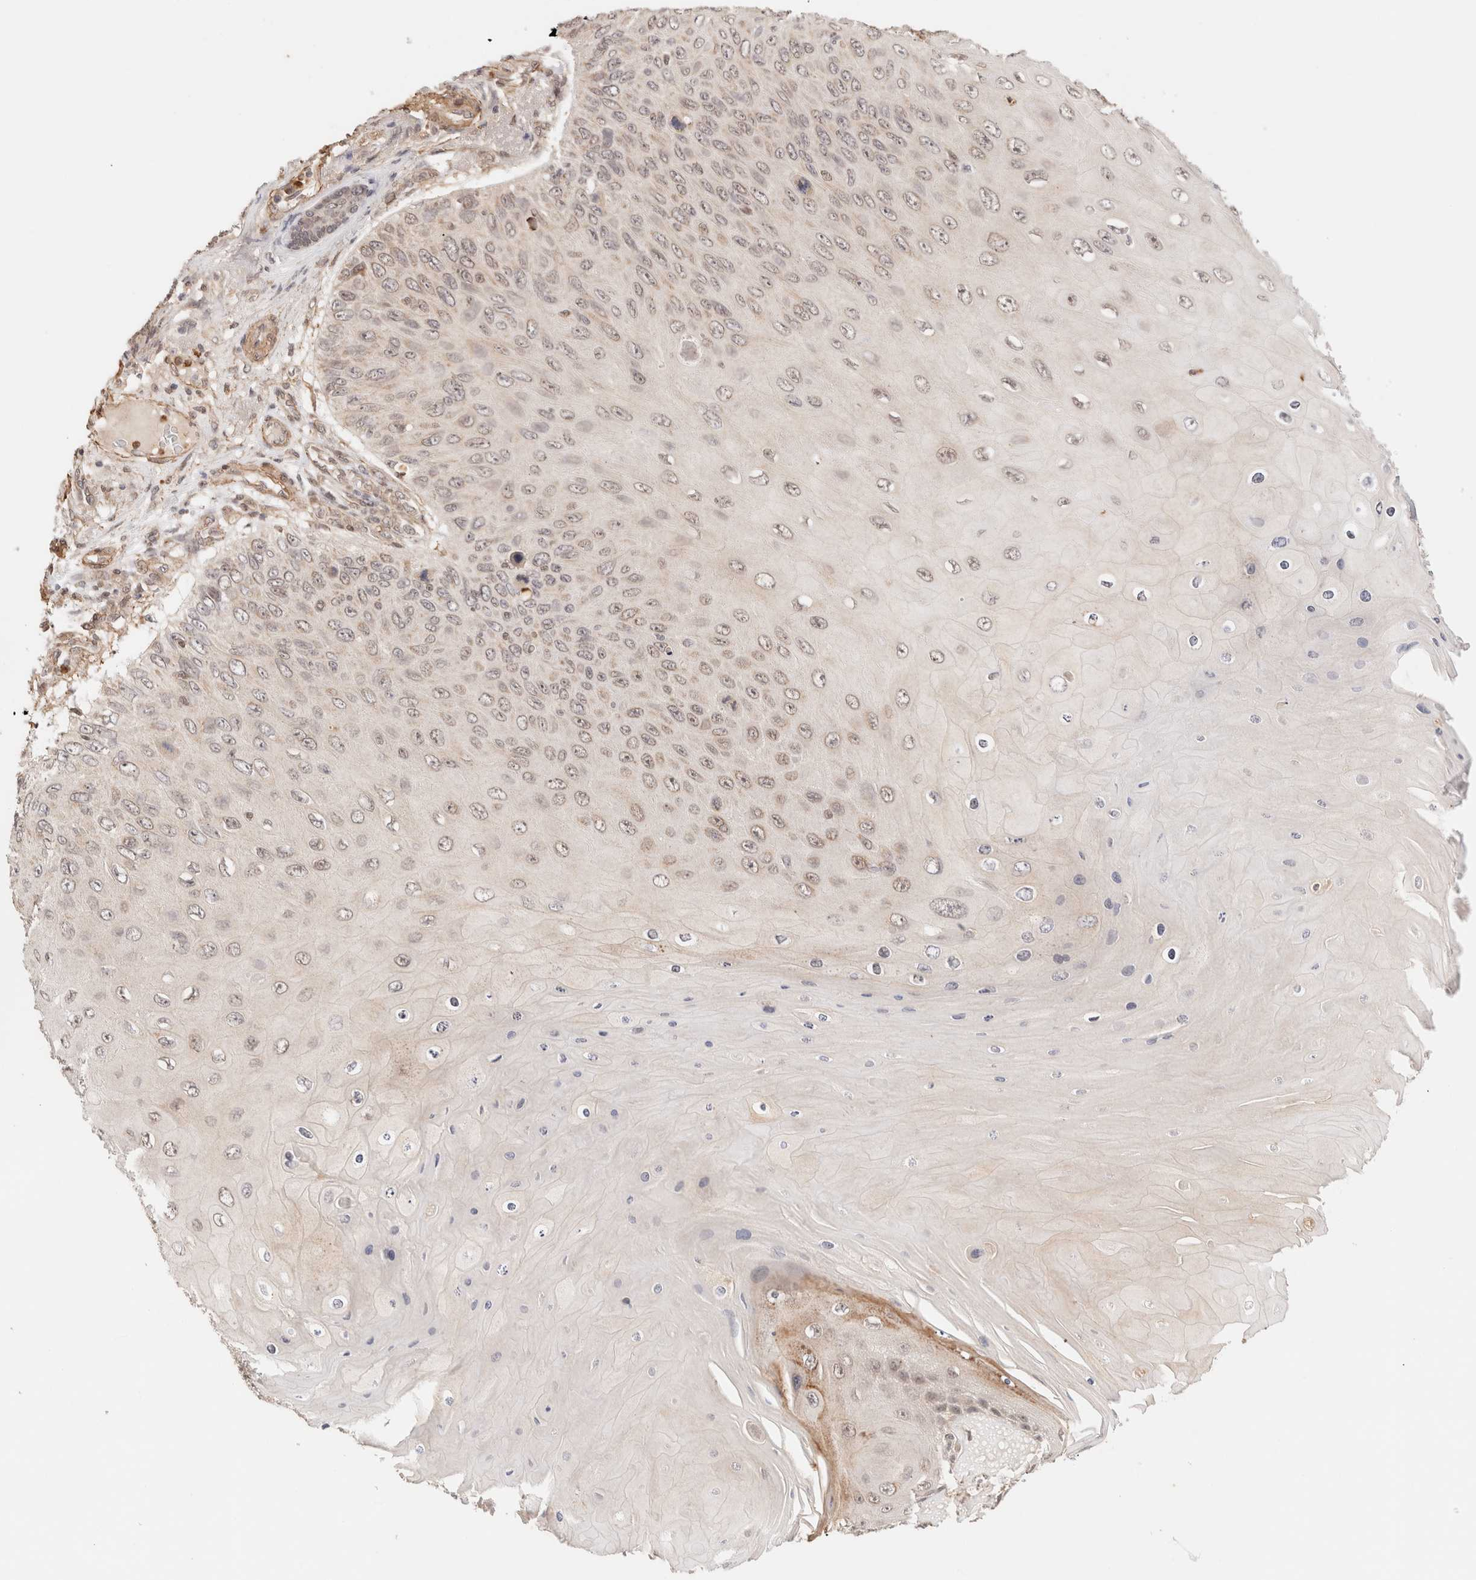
{"staining": {"intensity": "weak", "quantity": "25%-75%", "location": "nuclear"}, "tissue": "skin cancer", "cell_type": "Tumor cells", "image_type": "cancer", "snomed": [{"axis": "morphology", "description": "Squamous cell carcinoma, NOS"}, {"axis": "topography", "description": "Skin"}], "caption": "Human skin squamous cell carcinoma stained for a protein (brown) reveals weak nuclear positive staining in about 25%-75% of tumor cells.", "gene": "BRPF3", "patient": {"sex": "female", "age": 88}}